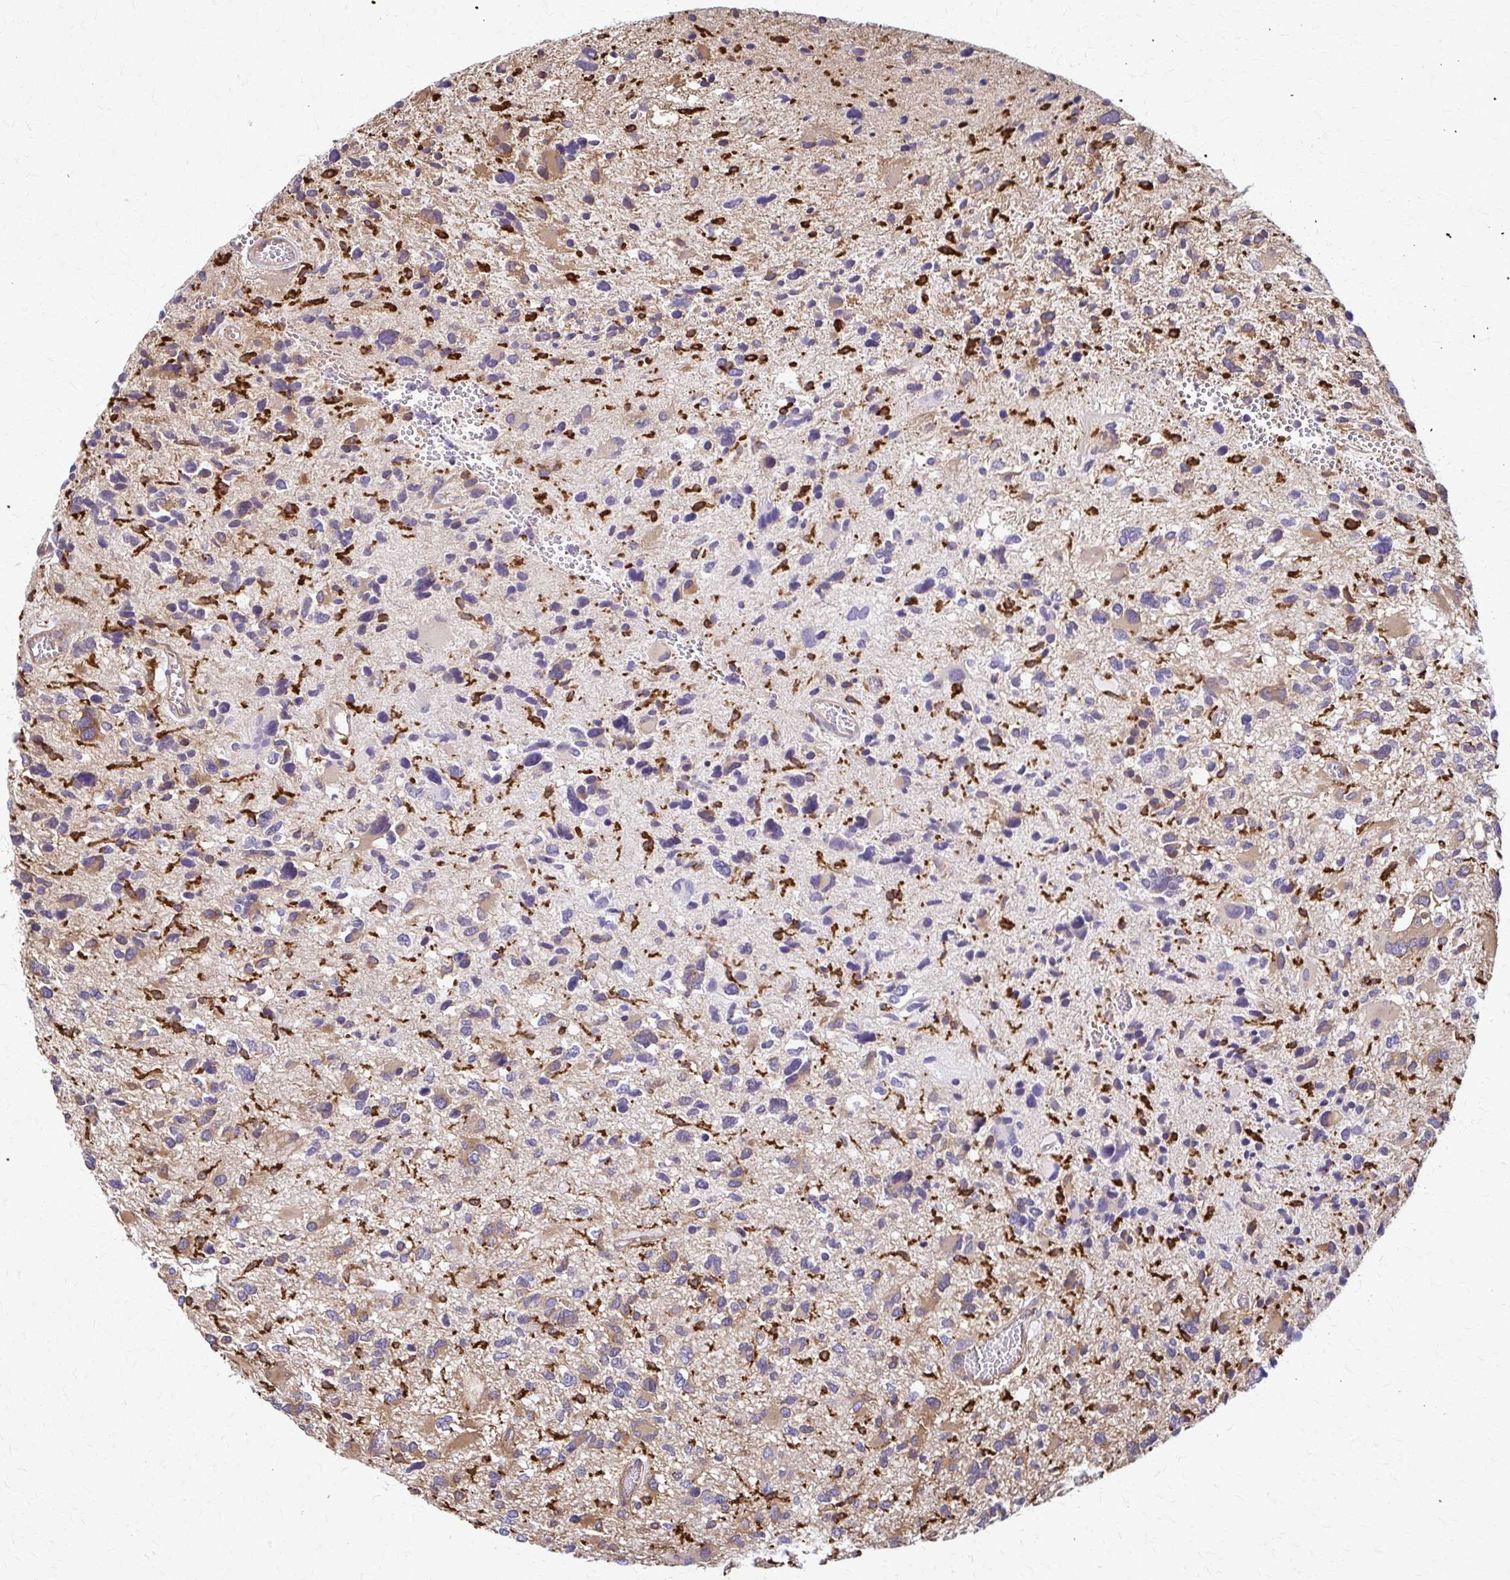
{"staining": {"intensity": "moderate", "quantity": "<25%", "location": "cytoplasmic/membranous"}, "tissue": "glioma", "cell_type": "Tumor cells", "image_type": "cancer", "snomed": [{"axis": "morphology", "description": "Glioma, malignant, High grade"}, {"axis": "topography", "description": "Brain"}], "caption": "Glioma stained with DAB (3,3'-diaminobenzidine) immunohistochemistry demonstrates low levels of moderate cytoplasmic/membranous positivity in about <25% of tumor cells.", "gene": "WASF2", "patient": {"sex": "female", "age": 11}}